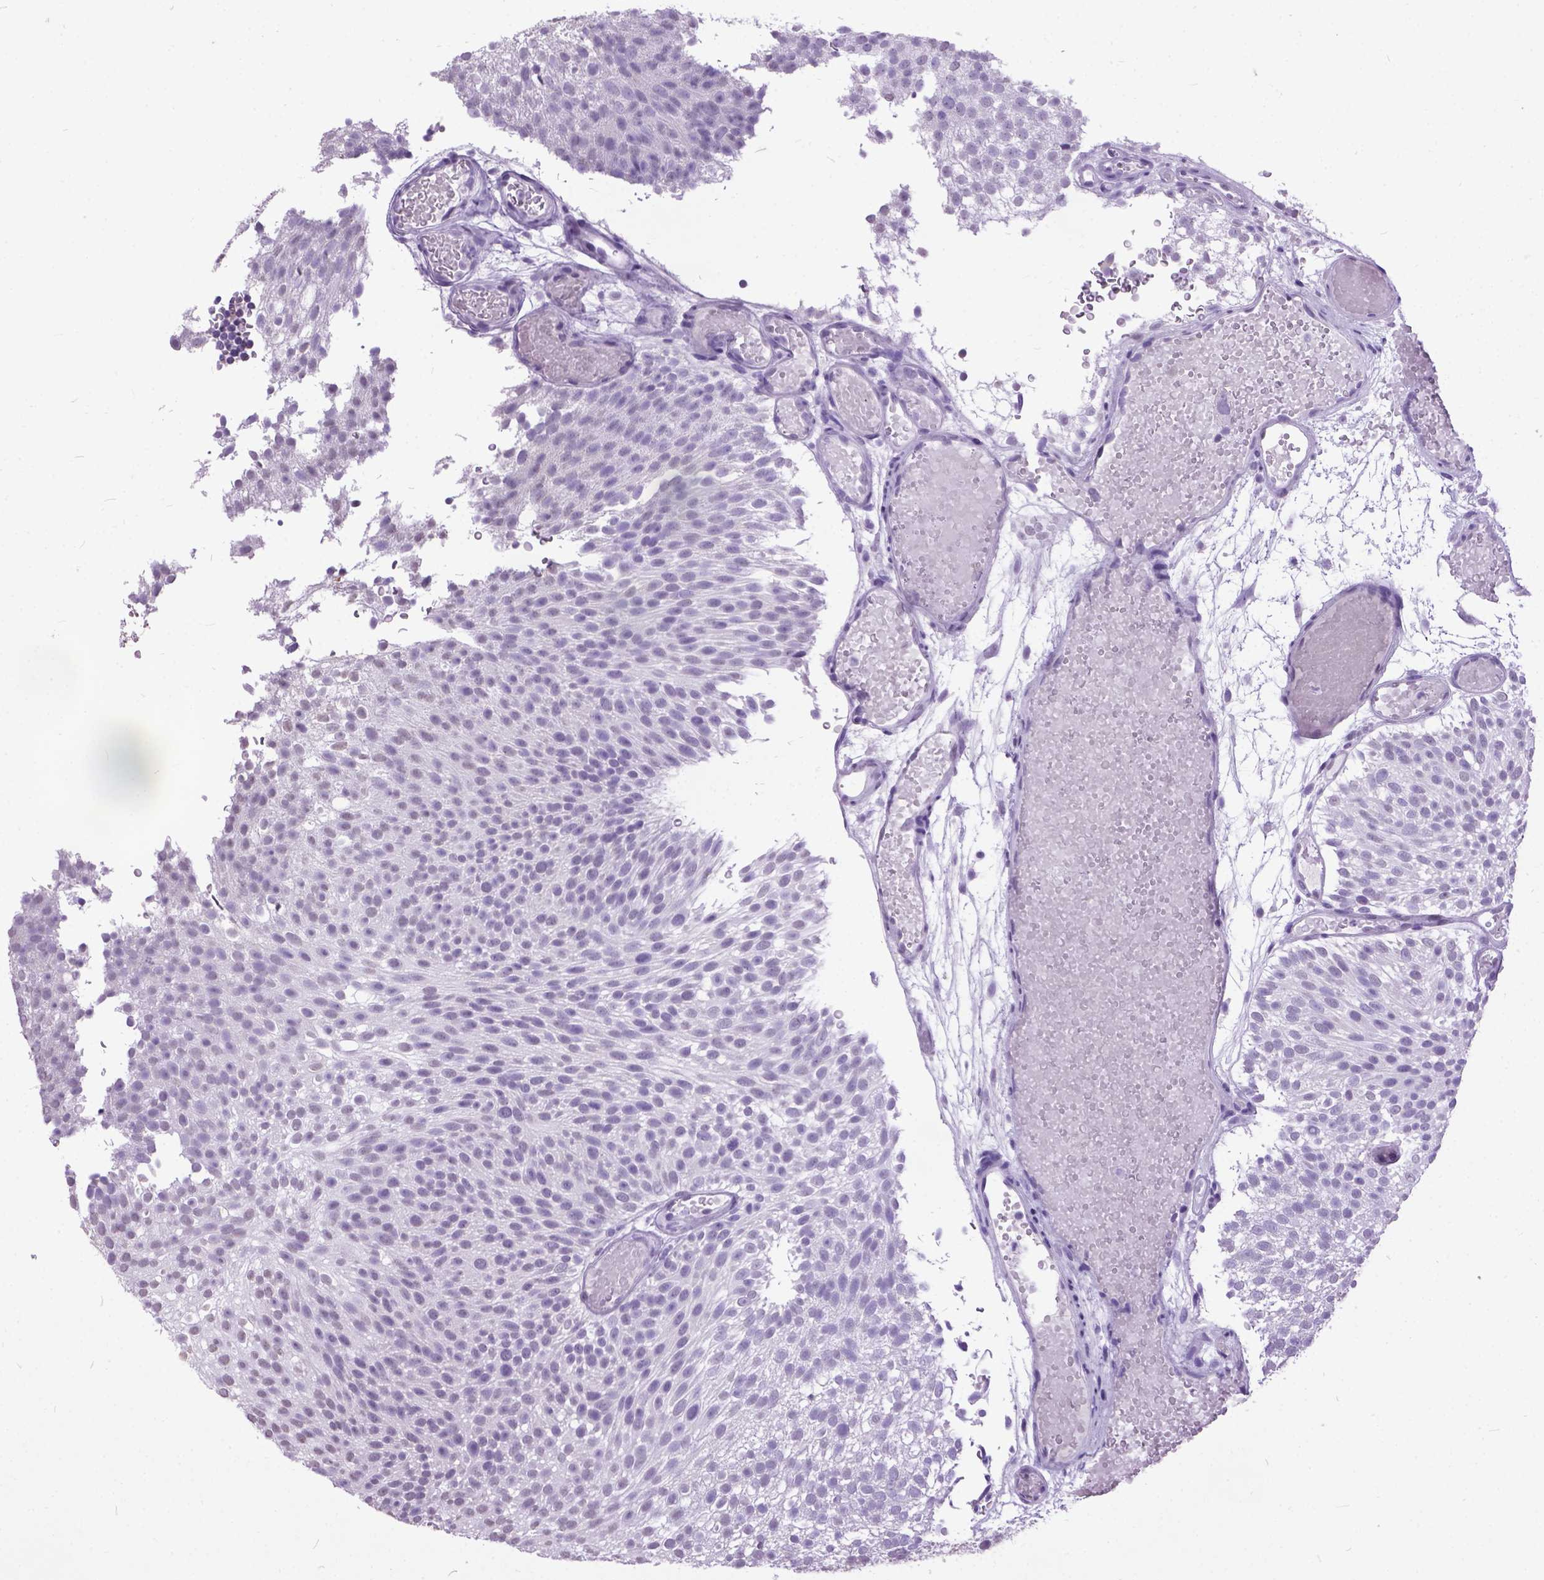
{"staining": {"intensity": "negative", "quantity": "none", "location": "none"}, "tissue": "urothelial cancer", "cell_type": "Tumor cells", "image_type": "cancer", "snomed": [{"axis": "morphology", "description": "Urothelial carcinoma, Low grade"}, {"axis": "topography", "description": "Urinary bladder"}], "caption": "DAB immunohistochemical staining of urothelial carcinoma (low-grade) shows no significant expression in tumor cells.", "gene": "MARCHF10", "patient": {"sex": "male", "age": 78}}